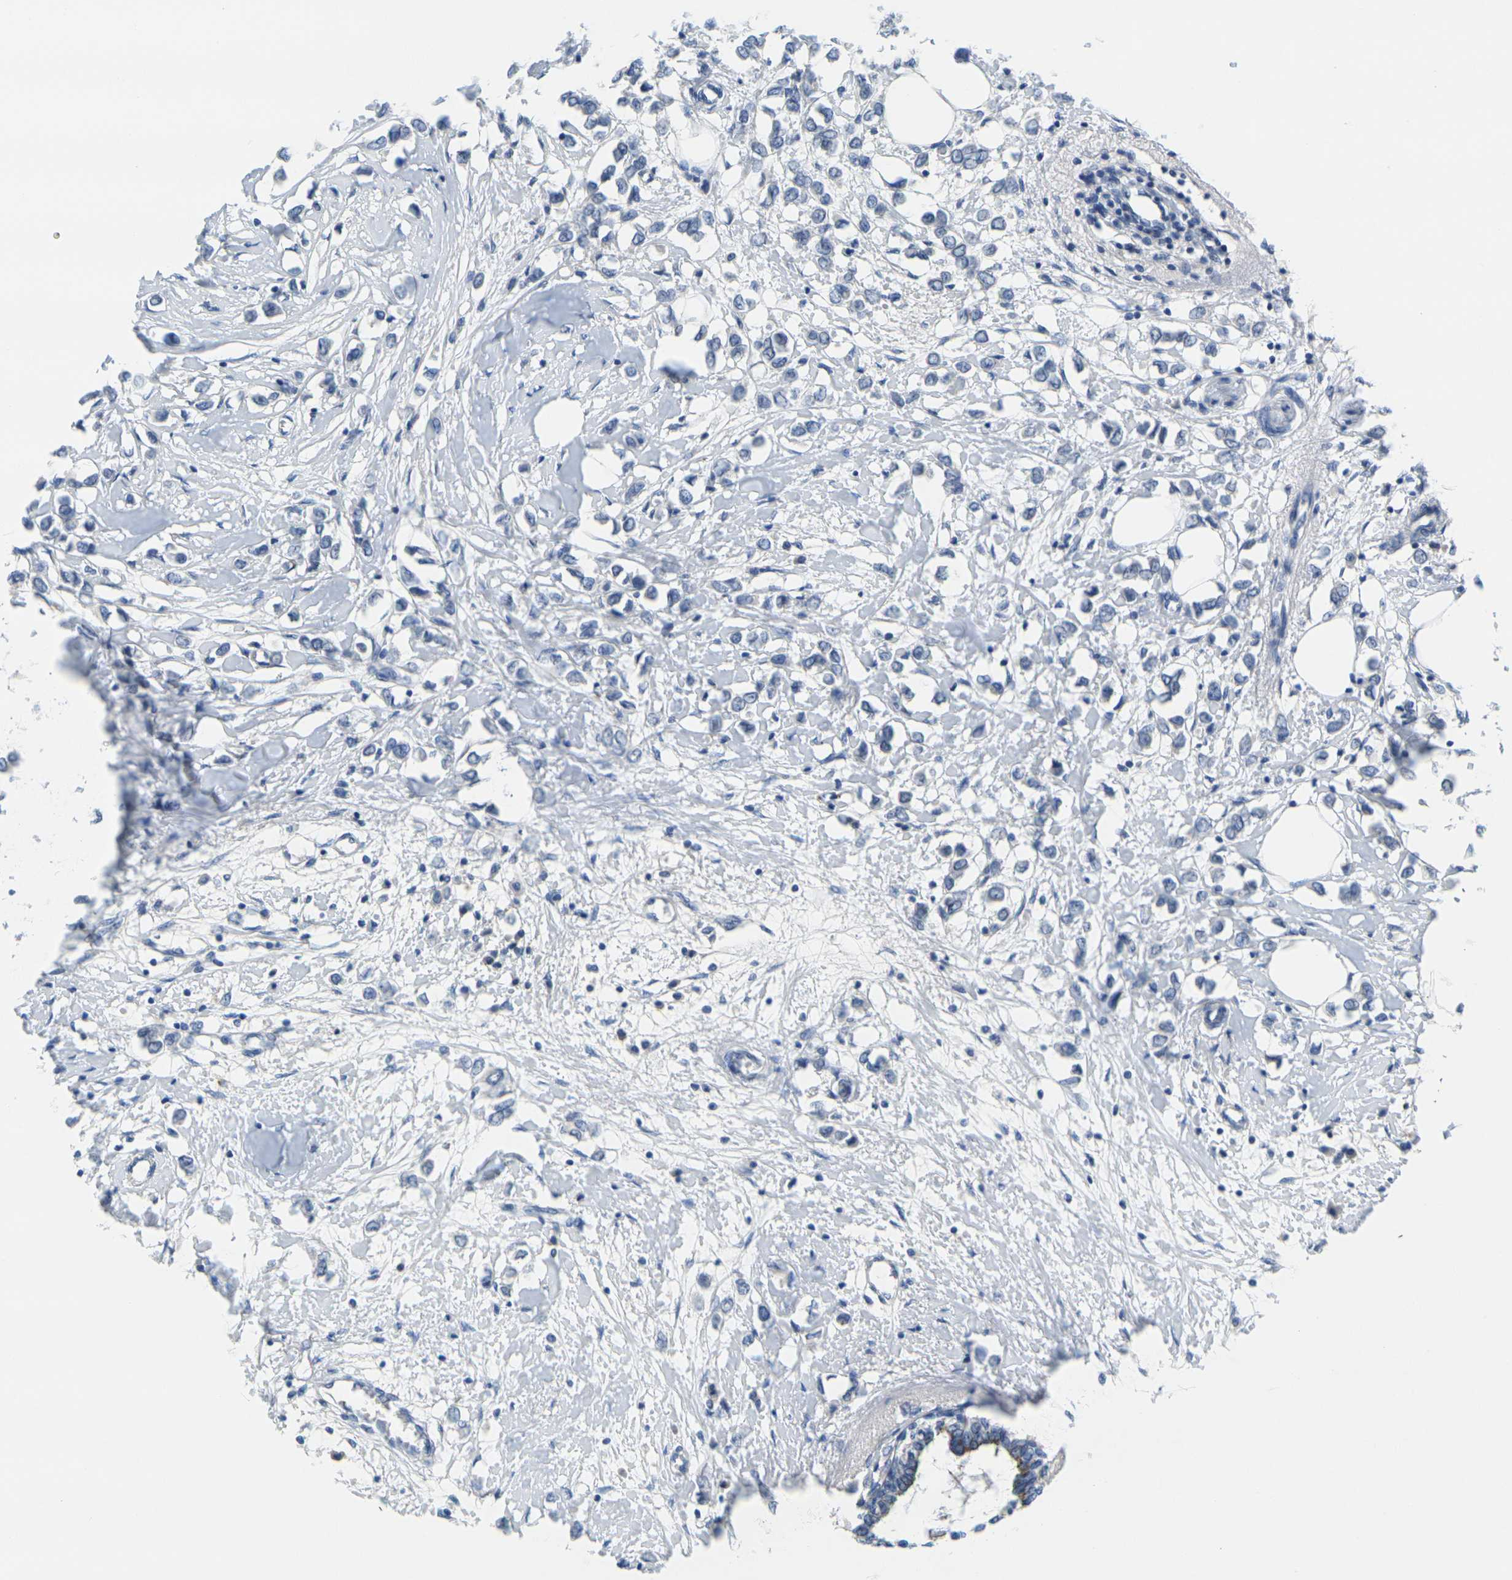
{"staining": {"intensity": "negative", "quantity": "none", "location": "none"}, "tissue": "breast cancer", "cell_type": "Tumor cells", "image_type": "cancer", "snomed": [{"axis": "morphology", "description": "Lobular carcinoma"}, {"axis": "topography", "description": "Breast"}], "caption": "Photomicrograph shows no protein positivity in tumor cells of breast lobular carcinoma tissue. The staining was performed using DAB to visualize the protein expression in brown, while the nuclei were stained in blue with hematoxylin (Magnification: 20x).", "gene": "GPR15", "patient": {"sex": "female", "age": 51}}